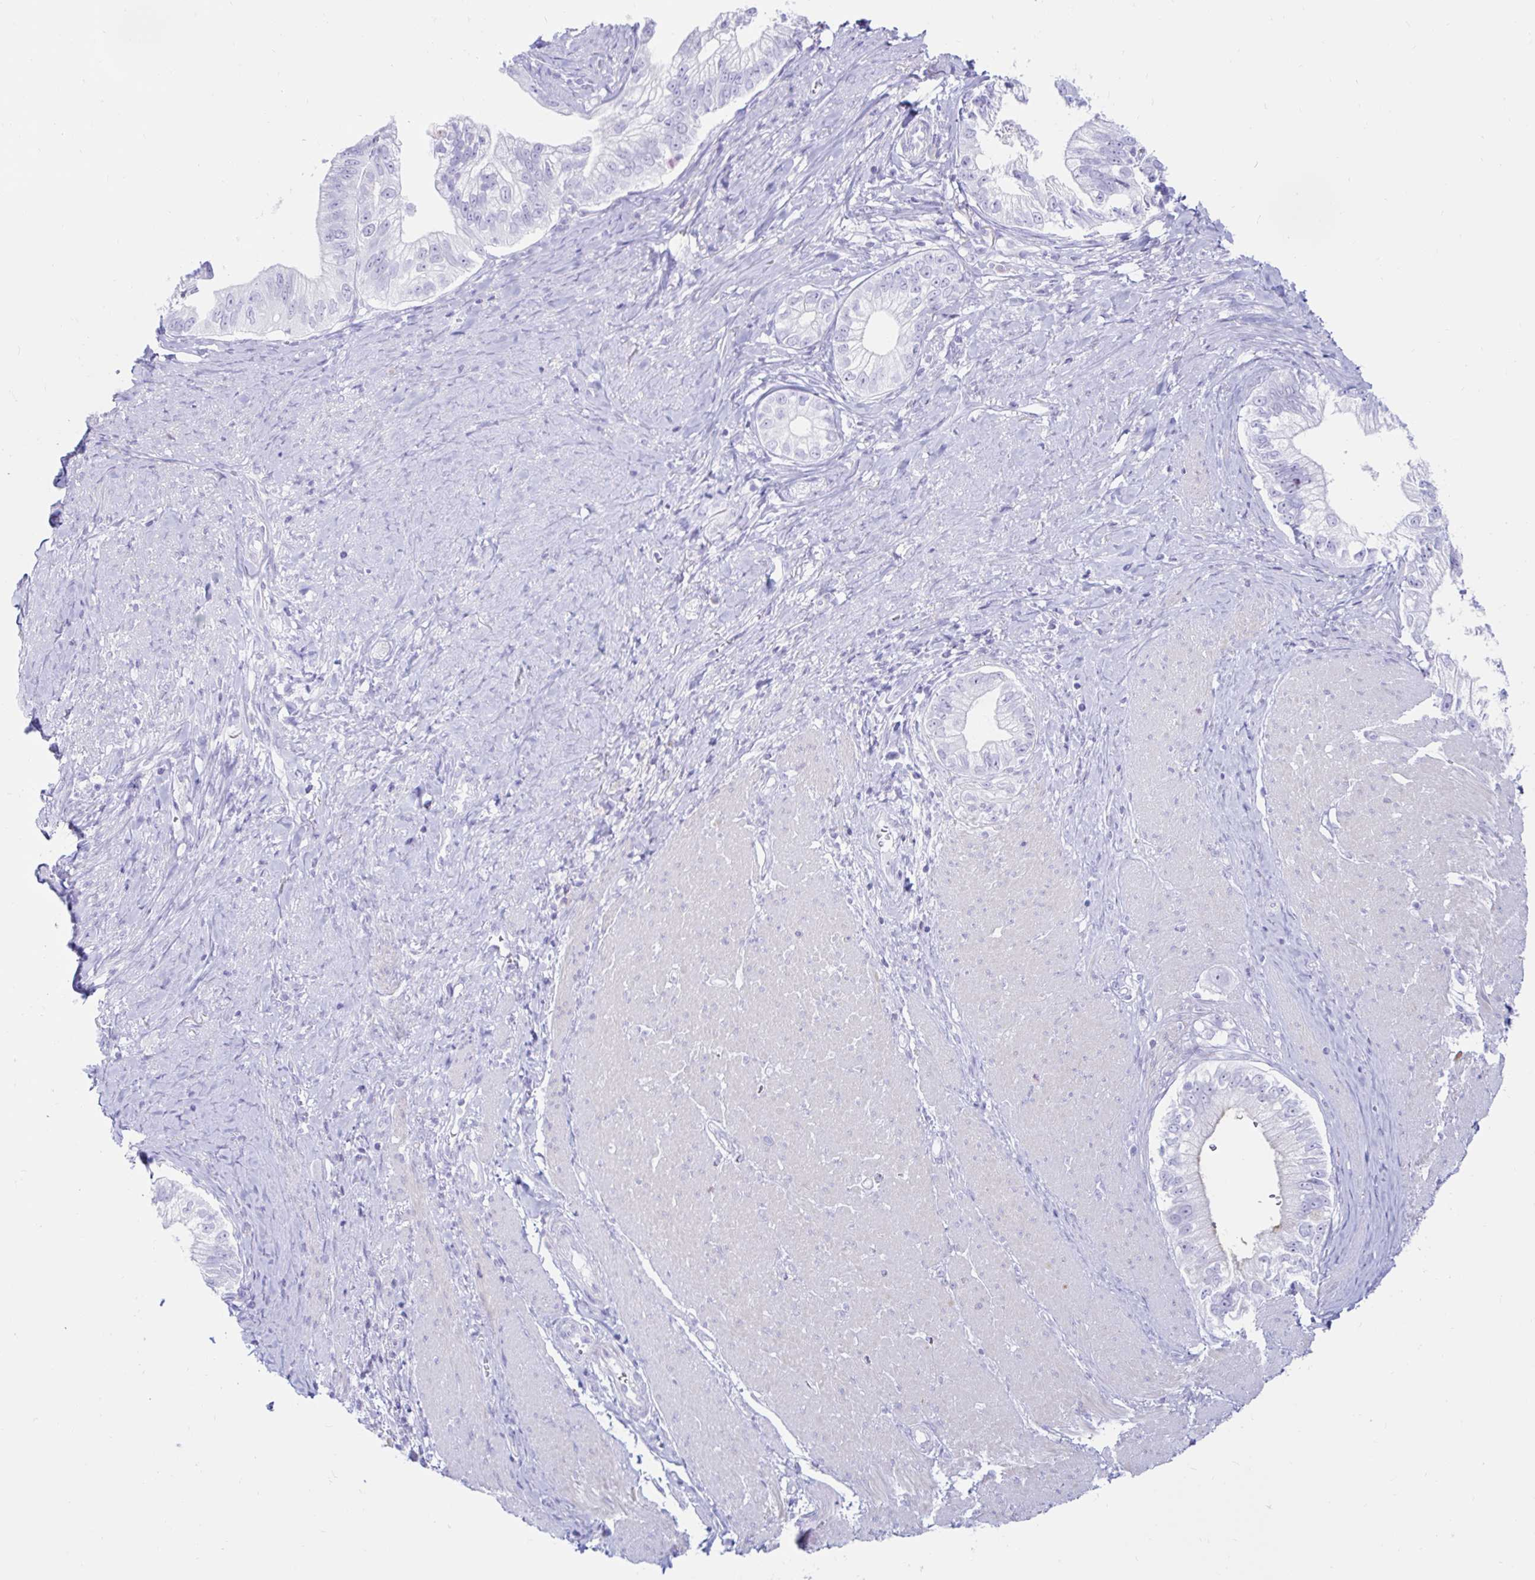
{"staining": {"intensity": "negative", "quantity": "none", "location": "none"}, "tissue": "pancreatic cancer", "cell_type": "Tumor cells", "image_type": "cancer", "snomed": [{"axis": "morphology", "description": "Adenocarcinoma, NOS"}, {"axis": "topography", "description": "Pancreas"}], "caption": "High power microscopy image of an immunohistochemistry (IHC) micrograph of pancreatic cancer (adenocarcinoma), revealing no significant staining in tumor cells. Nuclei are stained in blue.", "gene": "BEST1", "patient": {"sex": "male", "age": 70}}